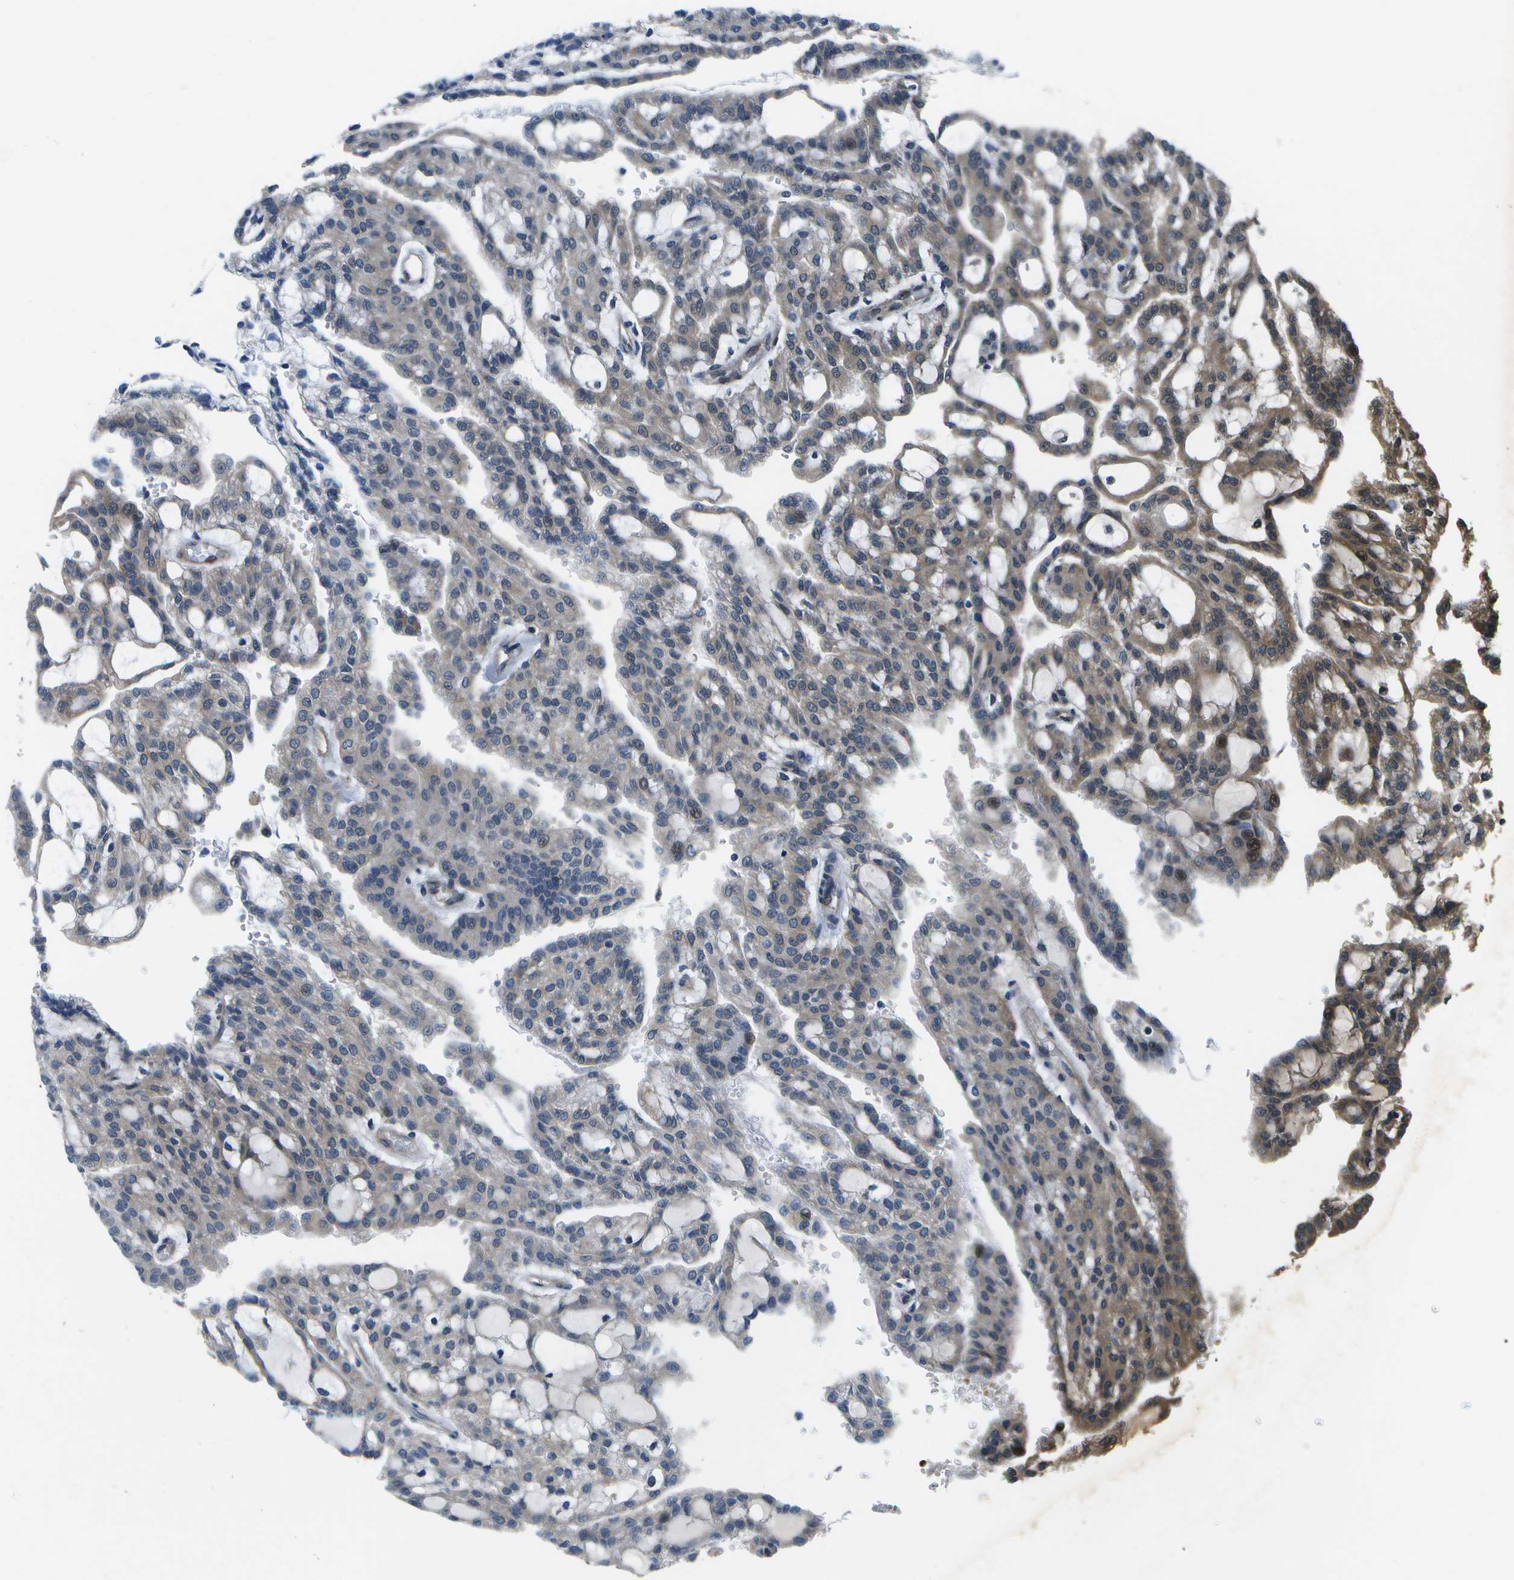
{"staining": {"intensity": "weak", "quantity": "25%-75%", "location": "cytoplasmic/membranous"}, "tissue": "renal cancer", "cell_type": "Tumor cells", "image_type": "cancer", "snomed": [{"axis": "morphology", "description": "Adenocarcinoma, NOS"}, {"axis": "topography", "description": "Kidney"}], "caption": "IHC photomicrograph of neoplastic tissue: adenocarcinoma (renal) stained using immunohistochemistry reveals low levels of weak protein expression localized specifically in the cytoplasmic/membranous of tumor cells, appearing as a cytoplasmic/membranous brown color.", "gene": "P3H1", "patient": {"sex": "male", "age": 63}}